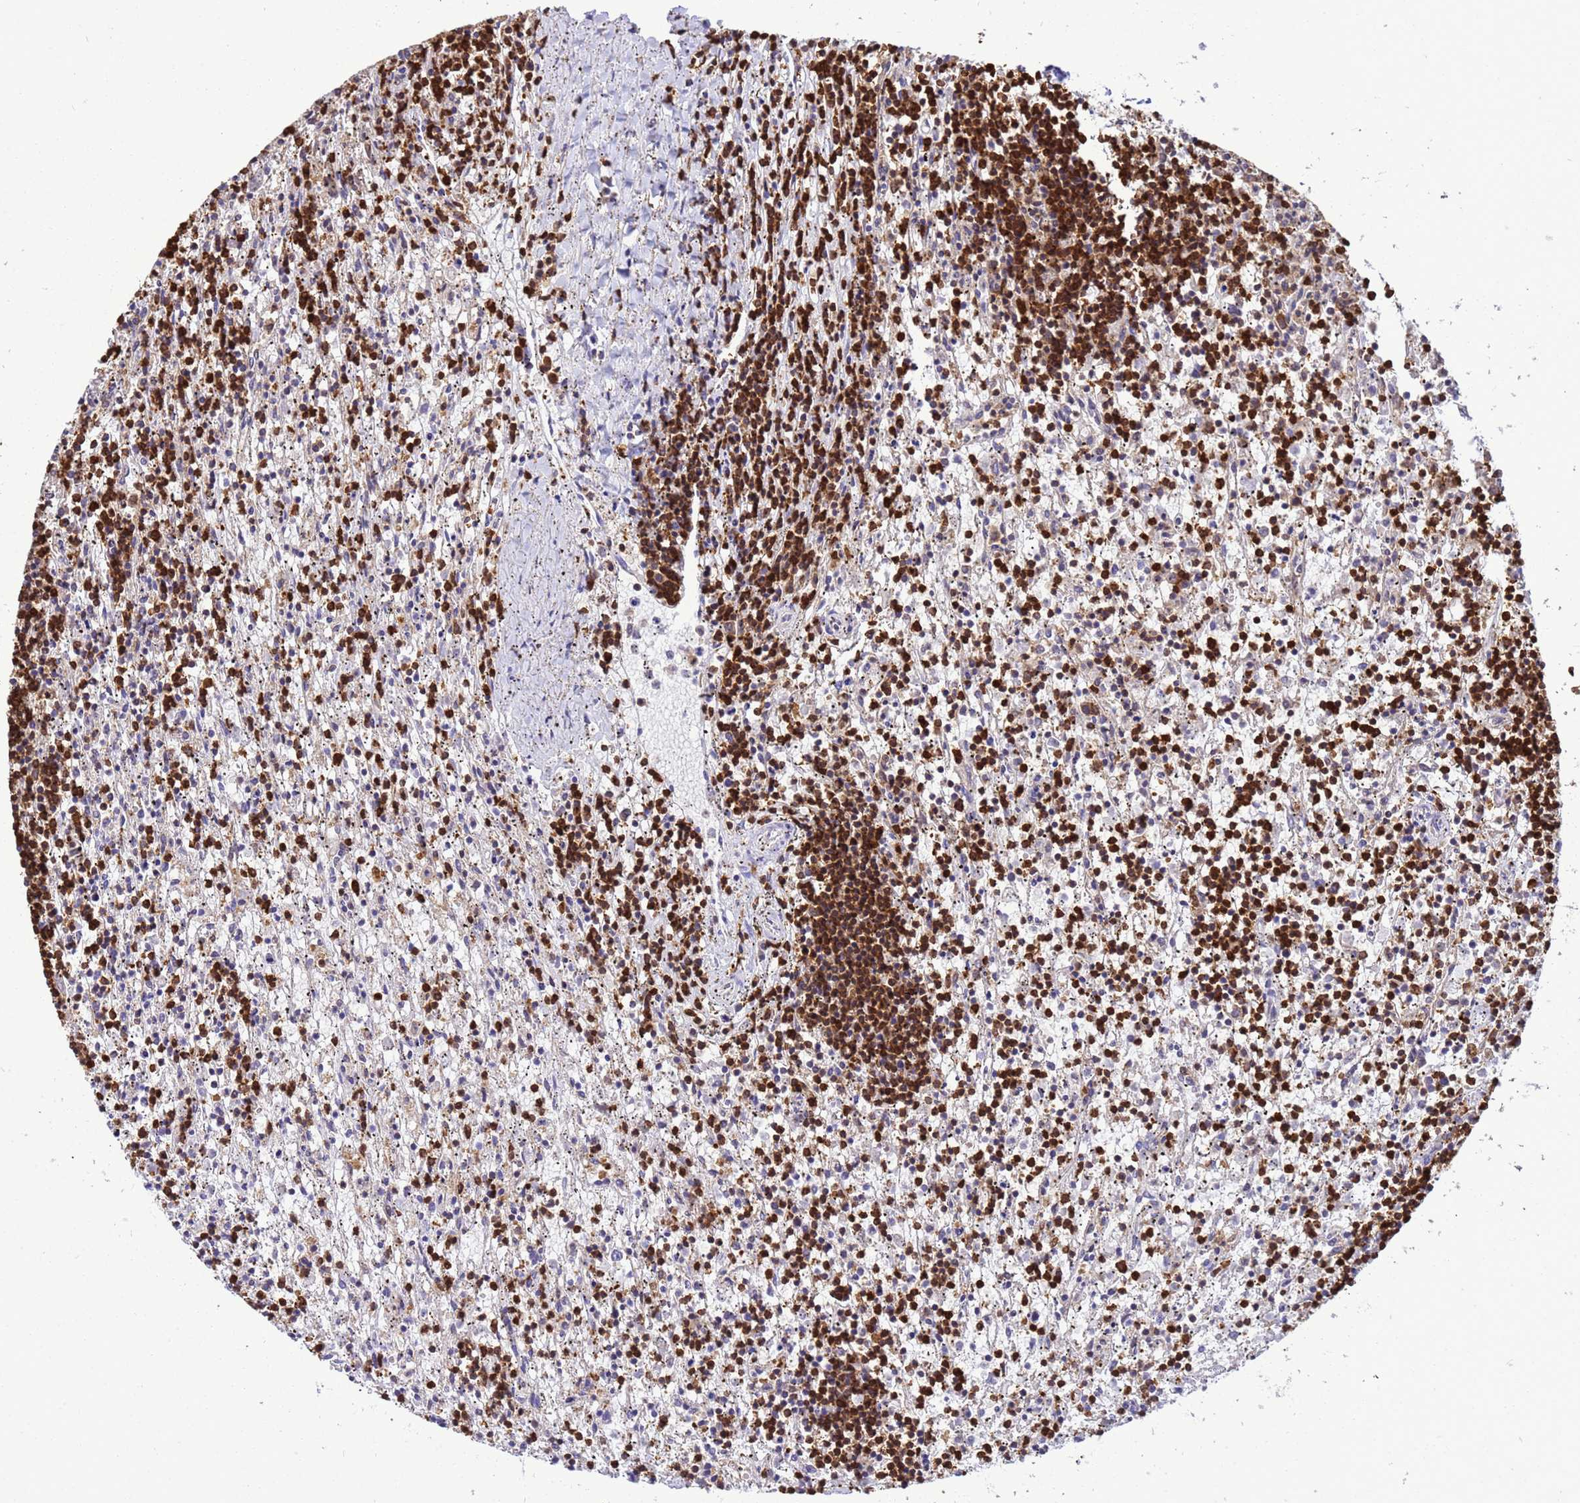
{"staining": {"intensity": "strong", "quantity": "25%-75%", "location": "cytoplasmic/membranous"}, "tissue": "lymphoma", "cell_type": "Tumor cells", "image_type": "cancer", "snomed": [{"axis": "morphology", "description": "Malignant lymphoma, non-Hodgkin's type, Low grade"}, {"axis": "topography", "description": "Spleen"}], "caption": "Human lymphoma stained for a protein (brown) demonstrates strong cytoplasmic/membranous positive staining in approximately 25%-75% of tumor cells.", "gene": "EZR", "patient": {"sex": "male", "age": 76}}